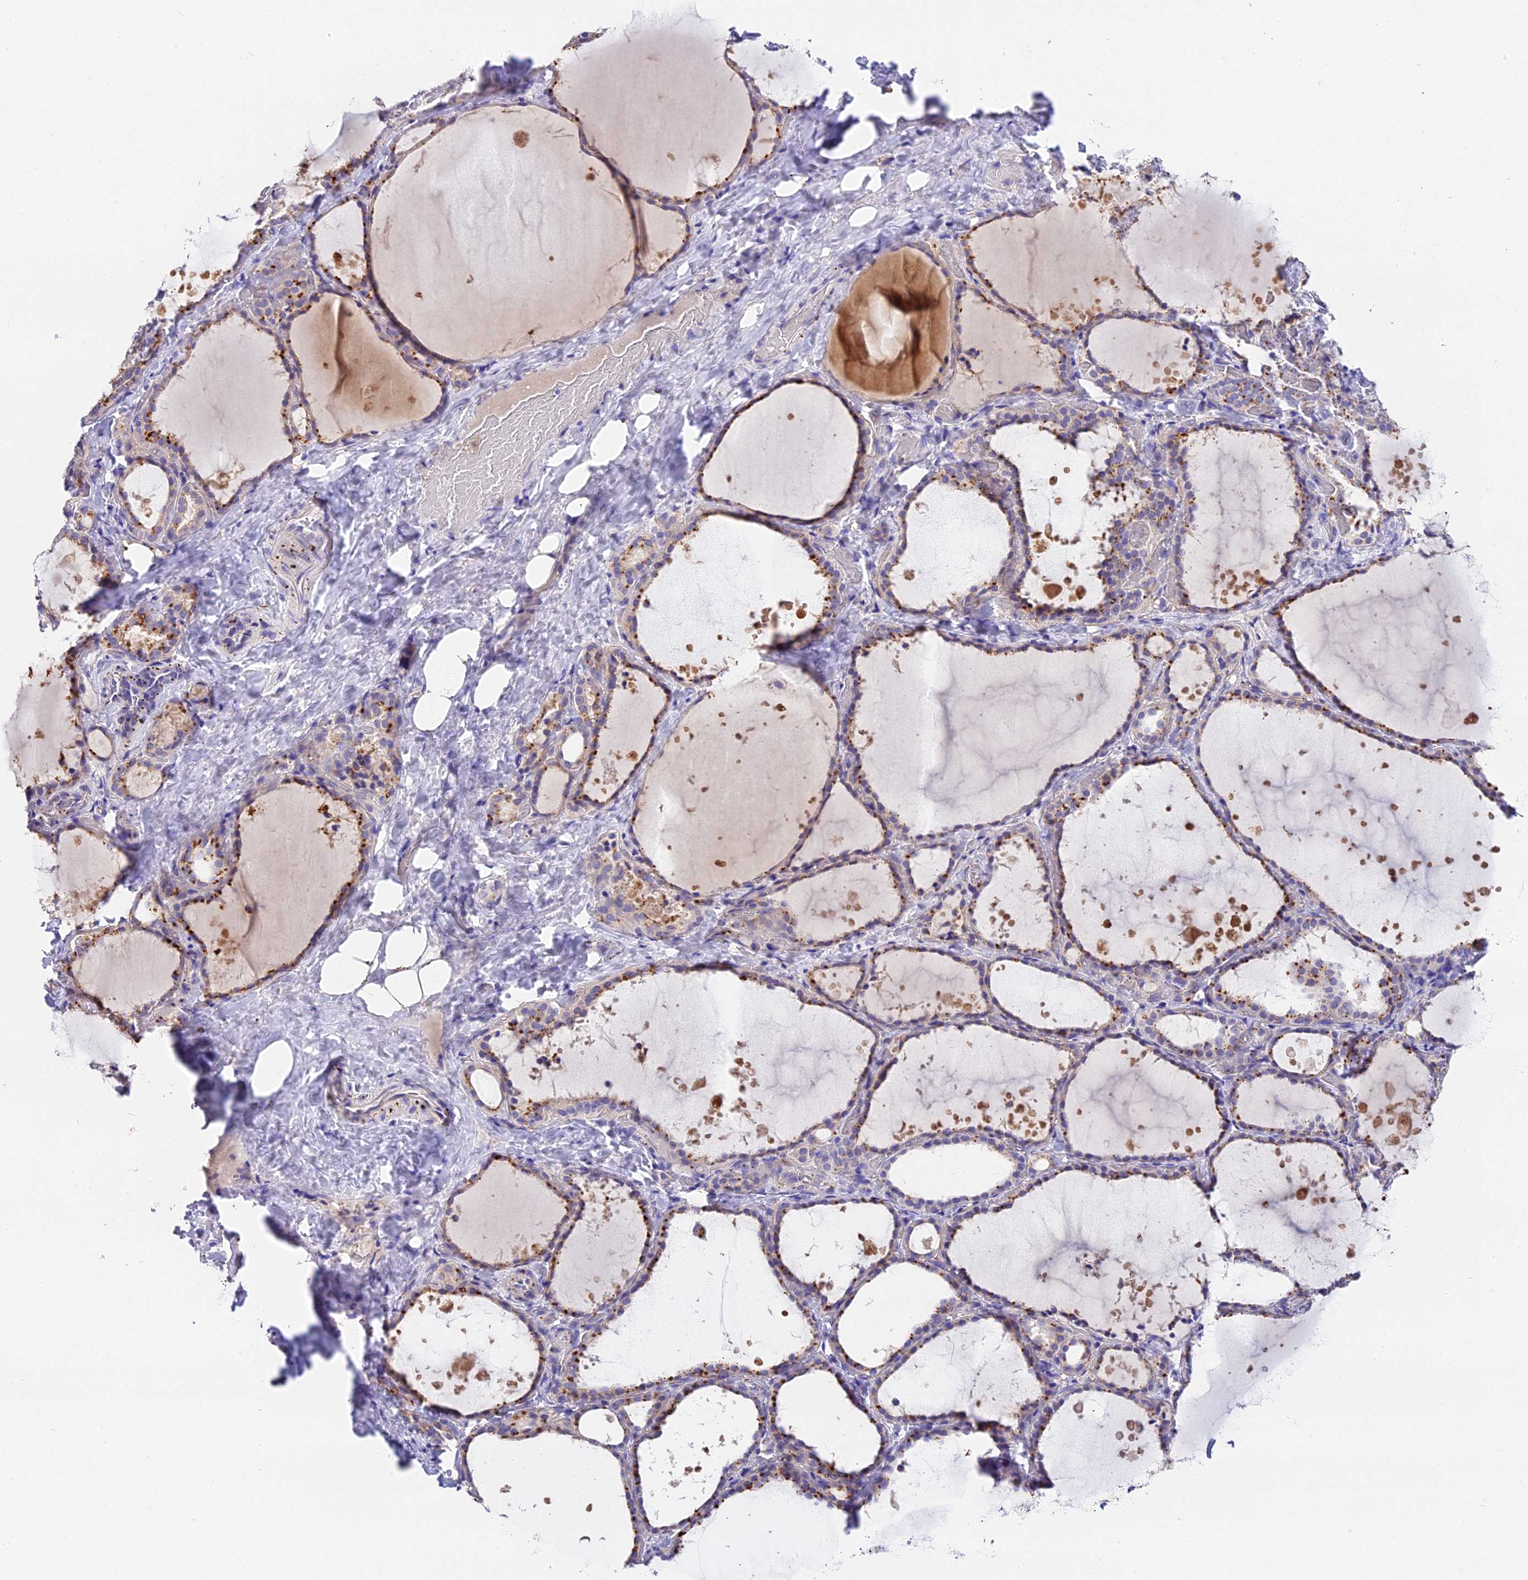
{"staining": {"intensity": "moderate", "quantity": "25%-75%", "location": "cytoplasmic/membranous"}, "tissue": "thyroid gland", "cell_type": "Glandular cells", "image_type": "normal", "snomed": [{"axis": "morphology", "description": "Normal tissue, NOS"}, {"axis": "topography", "description": "Thyroid gland"}], "caption": "About 25%-75% of glandular cells in unremarkable human thyroid gland reveal moderate cytoplasmic/membranous protein expression as visualized by brown immunohistochemical staining.", "gene": "LYPD6", "patient": {"sex": "female", "age": 44}}